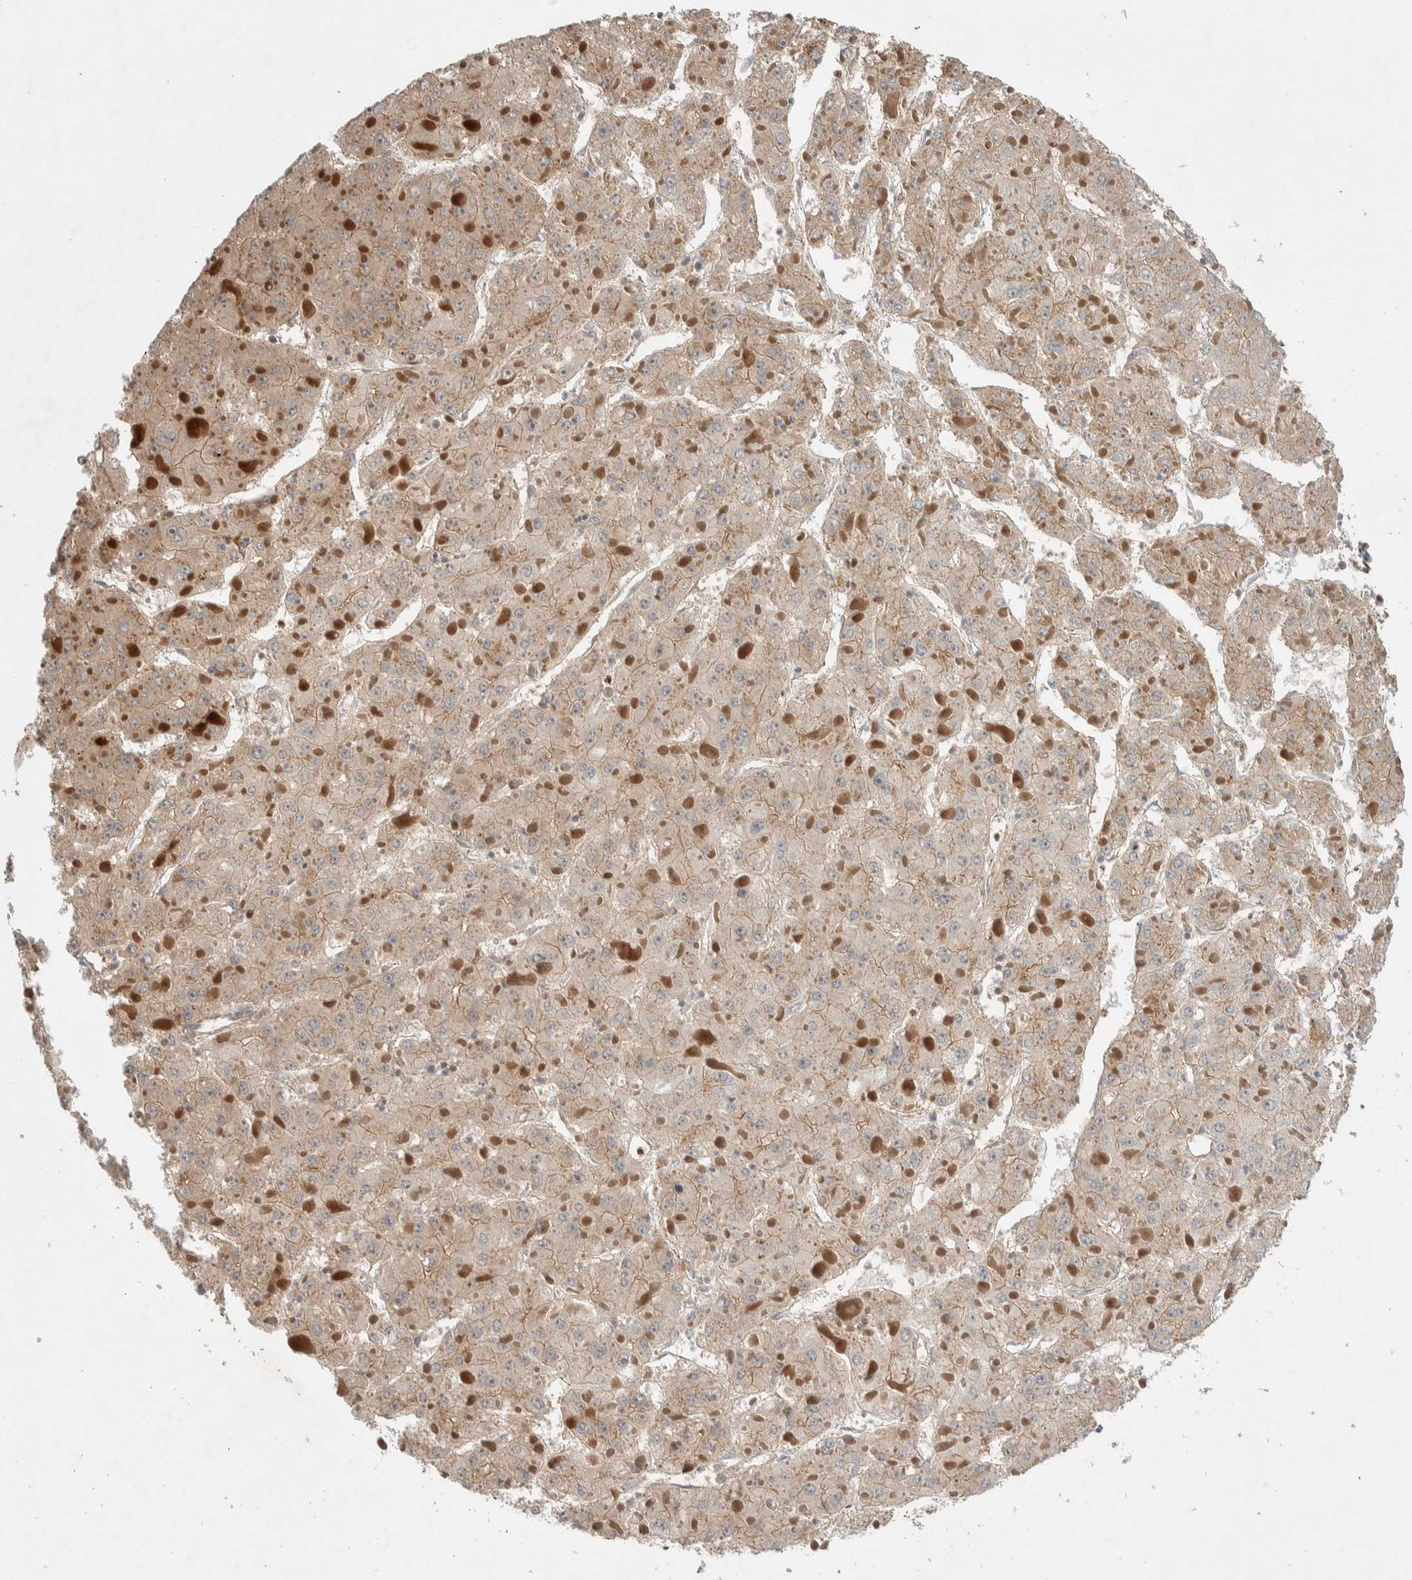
{"staining": {"intensity": "moderate", "quantity": "25%-75%", "location": "cytoplasmic/membranous"}, "tissue": "liver cancer", "cell_type": "Tumor cells", "image_type": "cancer", "snomed": [{"axis": "morphology", "description": "Carcinoma, Hepatocellular, NOS"}, {"axis": "topography", "description": "Liver"}], "caption": "Immunohistochemistry (IHC) staining of liver cancer (hepatocellular carcinoma), which reveals medium levels of moderate cytoplasmic/membranous positivity in about 25%-75% of tumor cells indicating moderate cytoplasmic/membranous protein staining. The staining was performed using DAB (3,3'-diaminobenzidine) (brown) for protein detection and nuclei were counterstained in hematoxylin (blue).", "gene": "DEPTOR", "patient": {"sex": "female", "age": 73}}